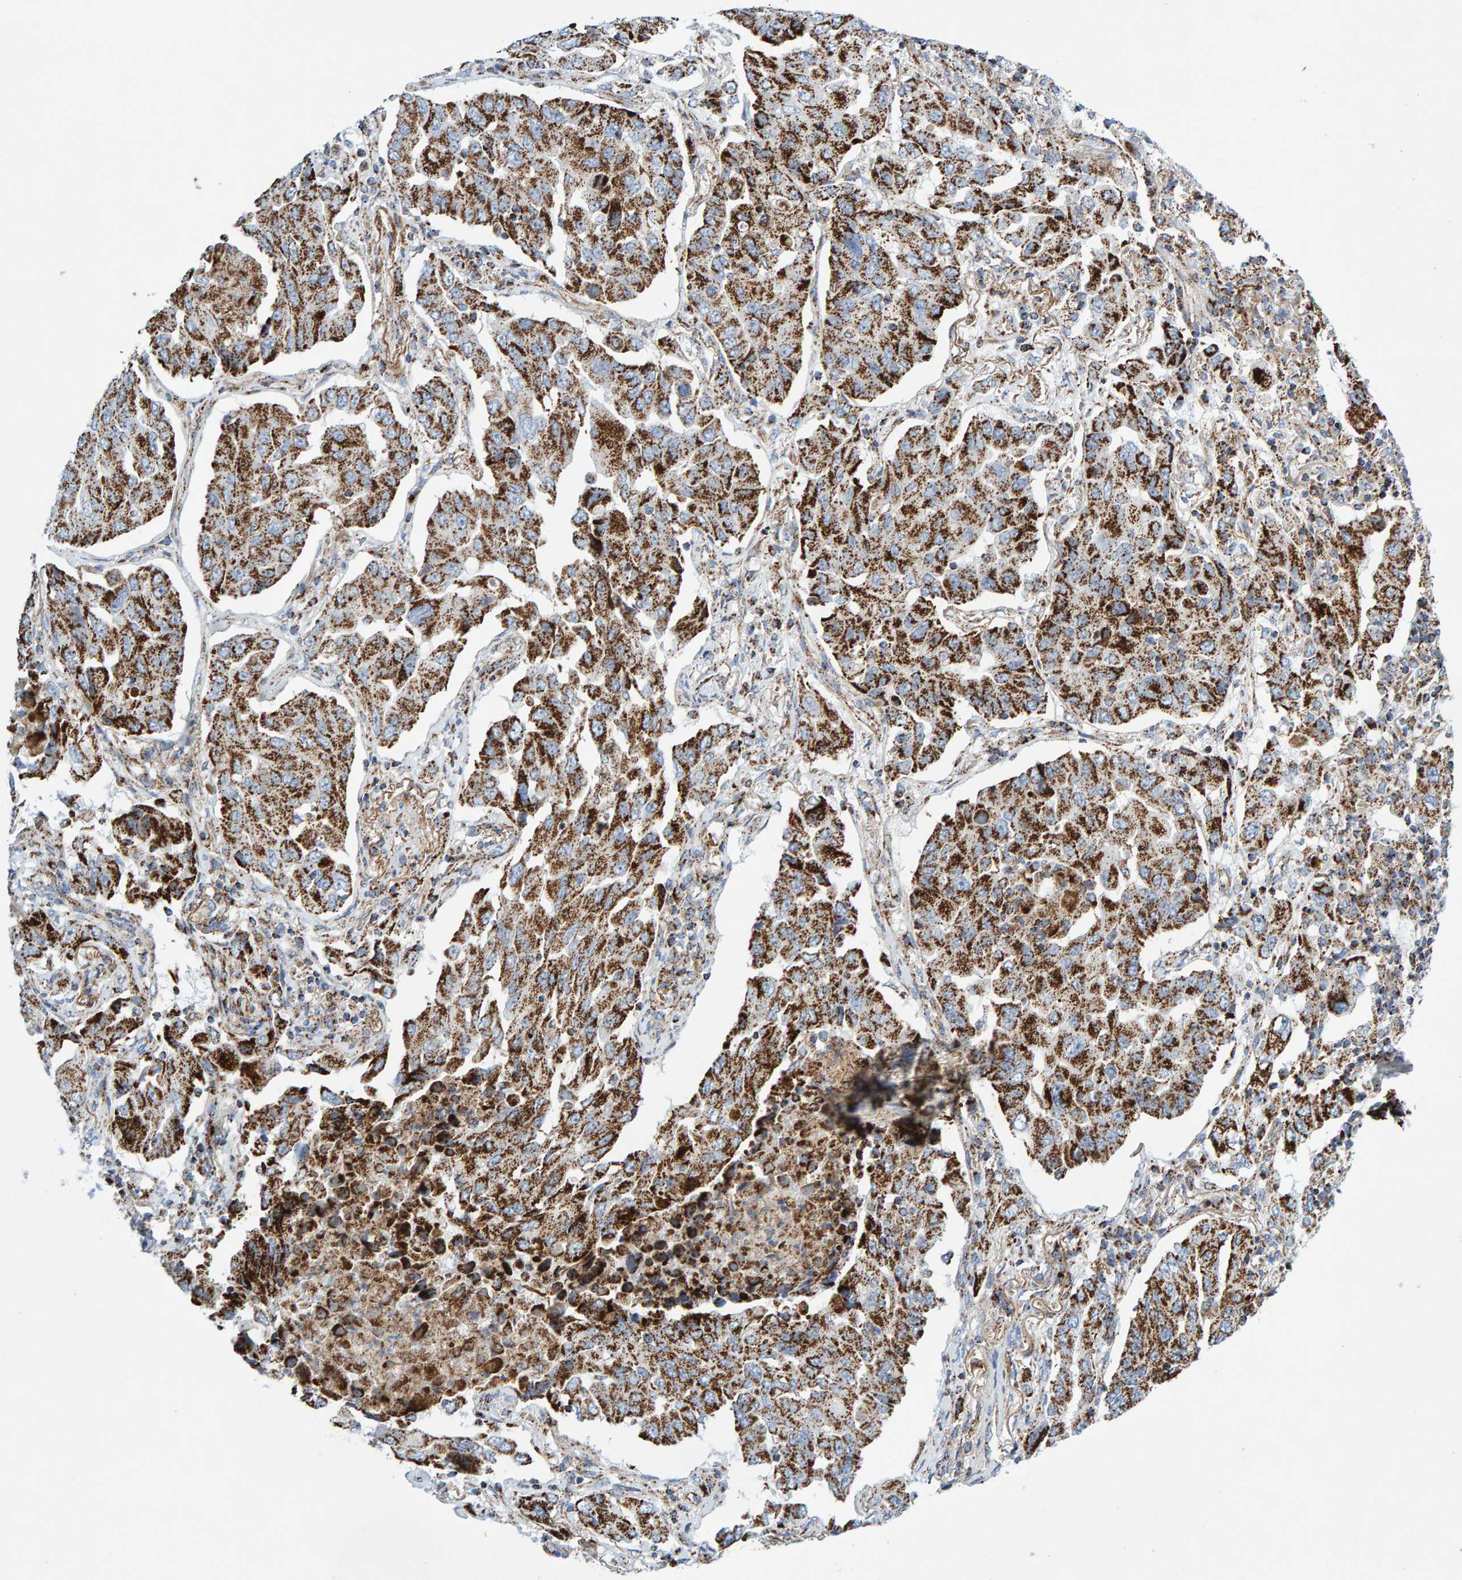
{"staining": {"intensity": "strong", "quantity": ">75%", "location": "cytoplasmic/membranous"}, "tissue": "lung cancer", "cell_type": "Tumor cells", "image_type": "cancer", "snomed": [{"axis": "morphology", "description": "Adenocarcinoma, NOS"}, {"axis": "topography", "description": "Lung"}], "caption": "A histopathology image of human adenocarcinoma (lung) stained for a protein exhibits strong cytoplasmic/membranous brown staining in tumor cells. (DAB (3,3'-diaminobenzidine) IHC, brown staining for protein, blue staining for nuclei).", "gene": "GGTA1", "patient": {"sex": "female", "age": 65}}